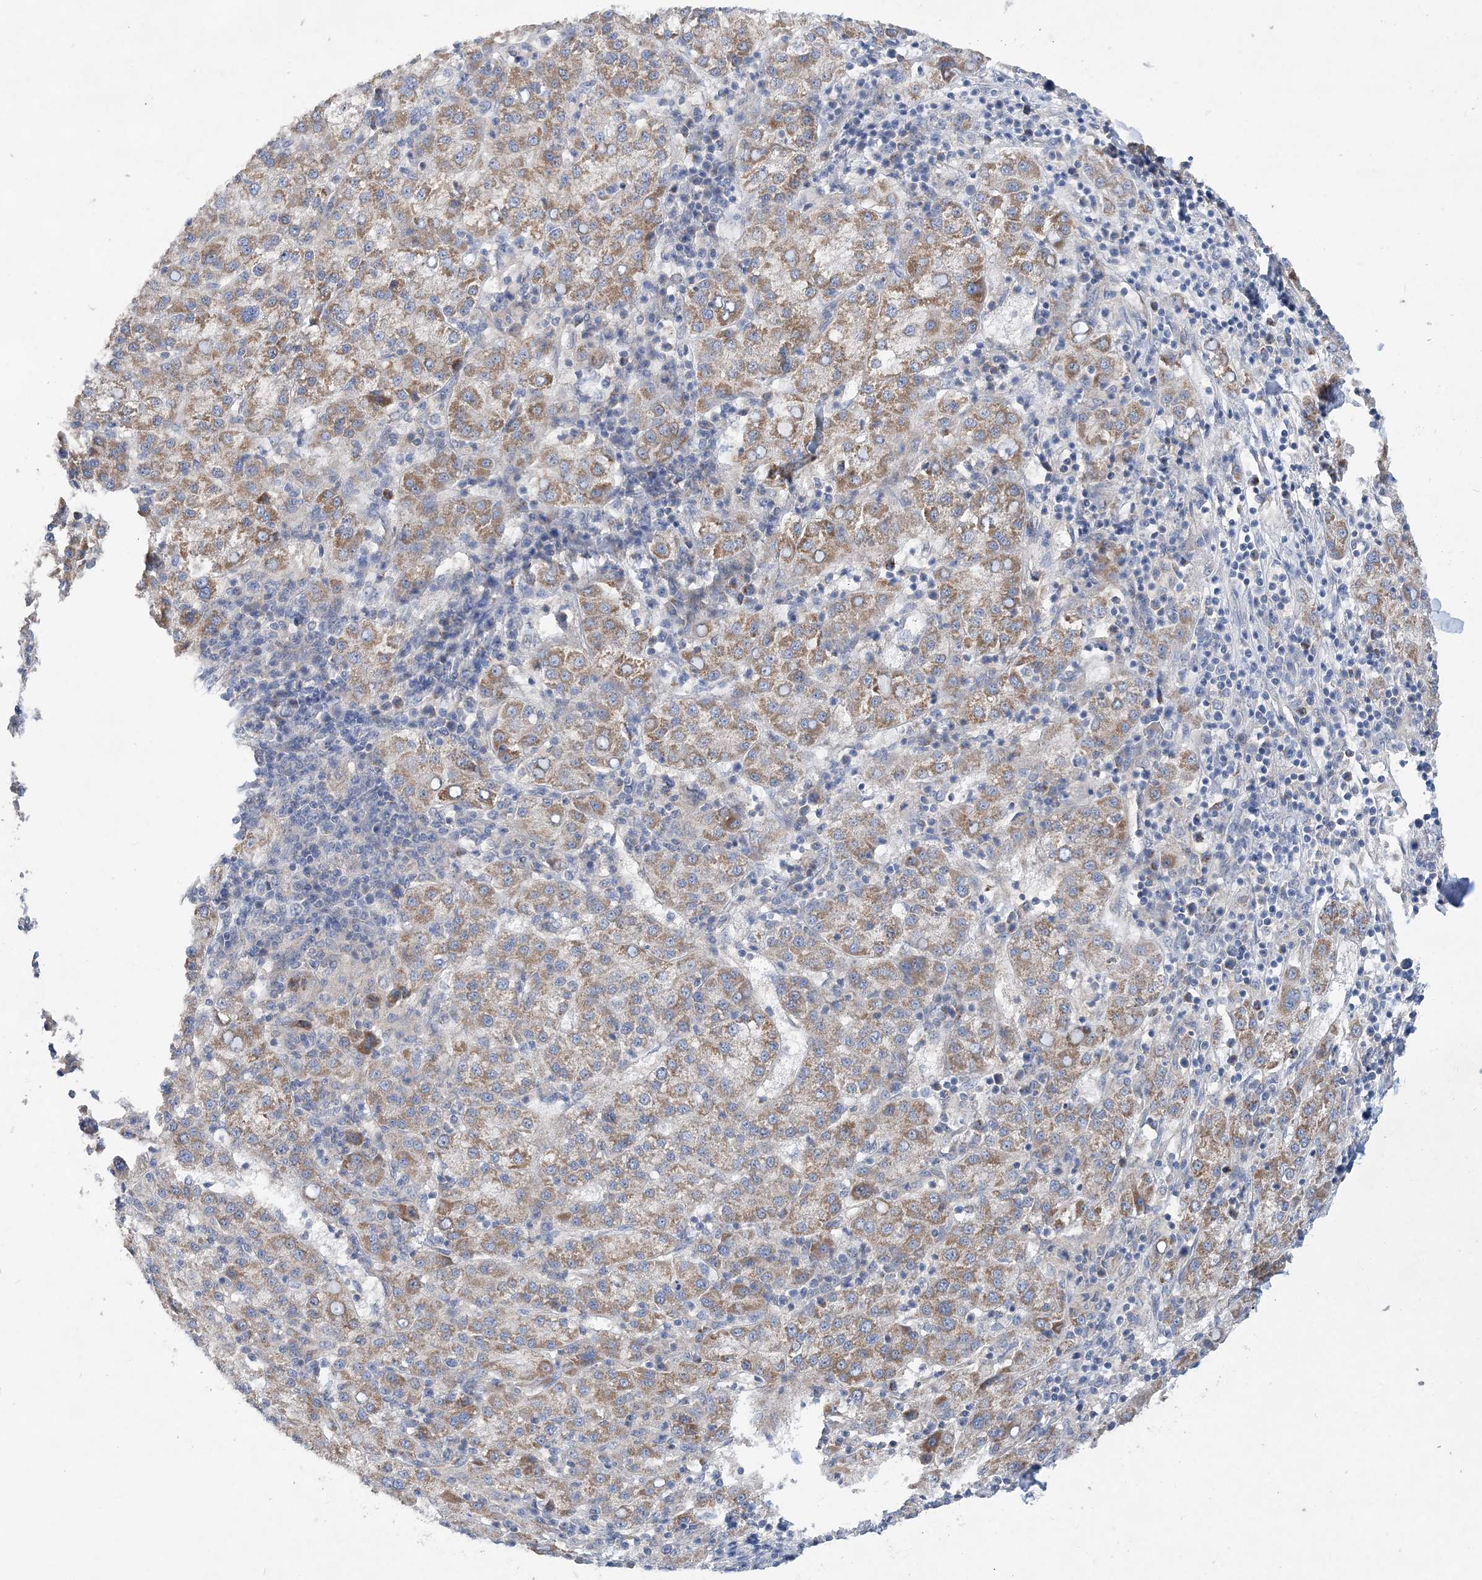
{"staining": {"intensity": "moderate", "quantity": "<25%", "location": "cytoplasmic/membranous"}, "tissue": "liver cancer", "cell_type": "Tumor cells", "image_type": "cancer", "snomed": [{"axis": "morphology", "description": "Carcinoma, Hepatocellular, NOS"}, {"axis": "topography", "description": "Liver"}], "caption": "Immunohistochemistry (IHC) image of liver hepatocellular carcinoma stained for a protein (brown), which shows low levels of moderate cytoplasmic/membranous positivity in about <25% of tumor cells.", "gene": "TRAPPC13", "patient": {"sex": "female", "age": 58}}